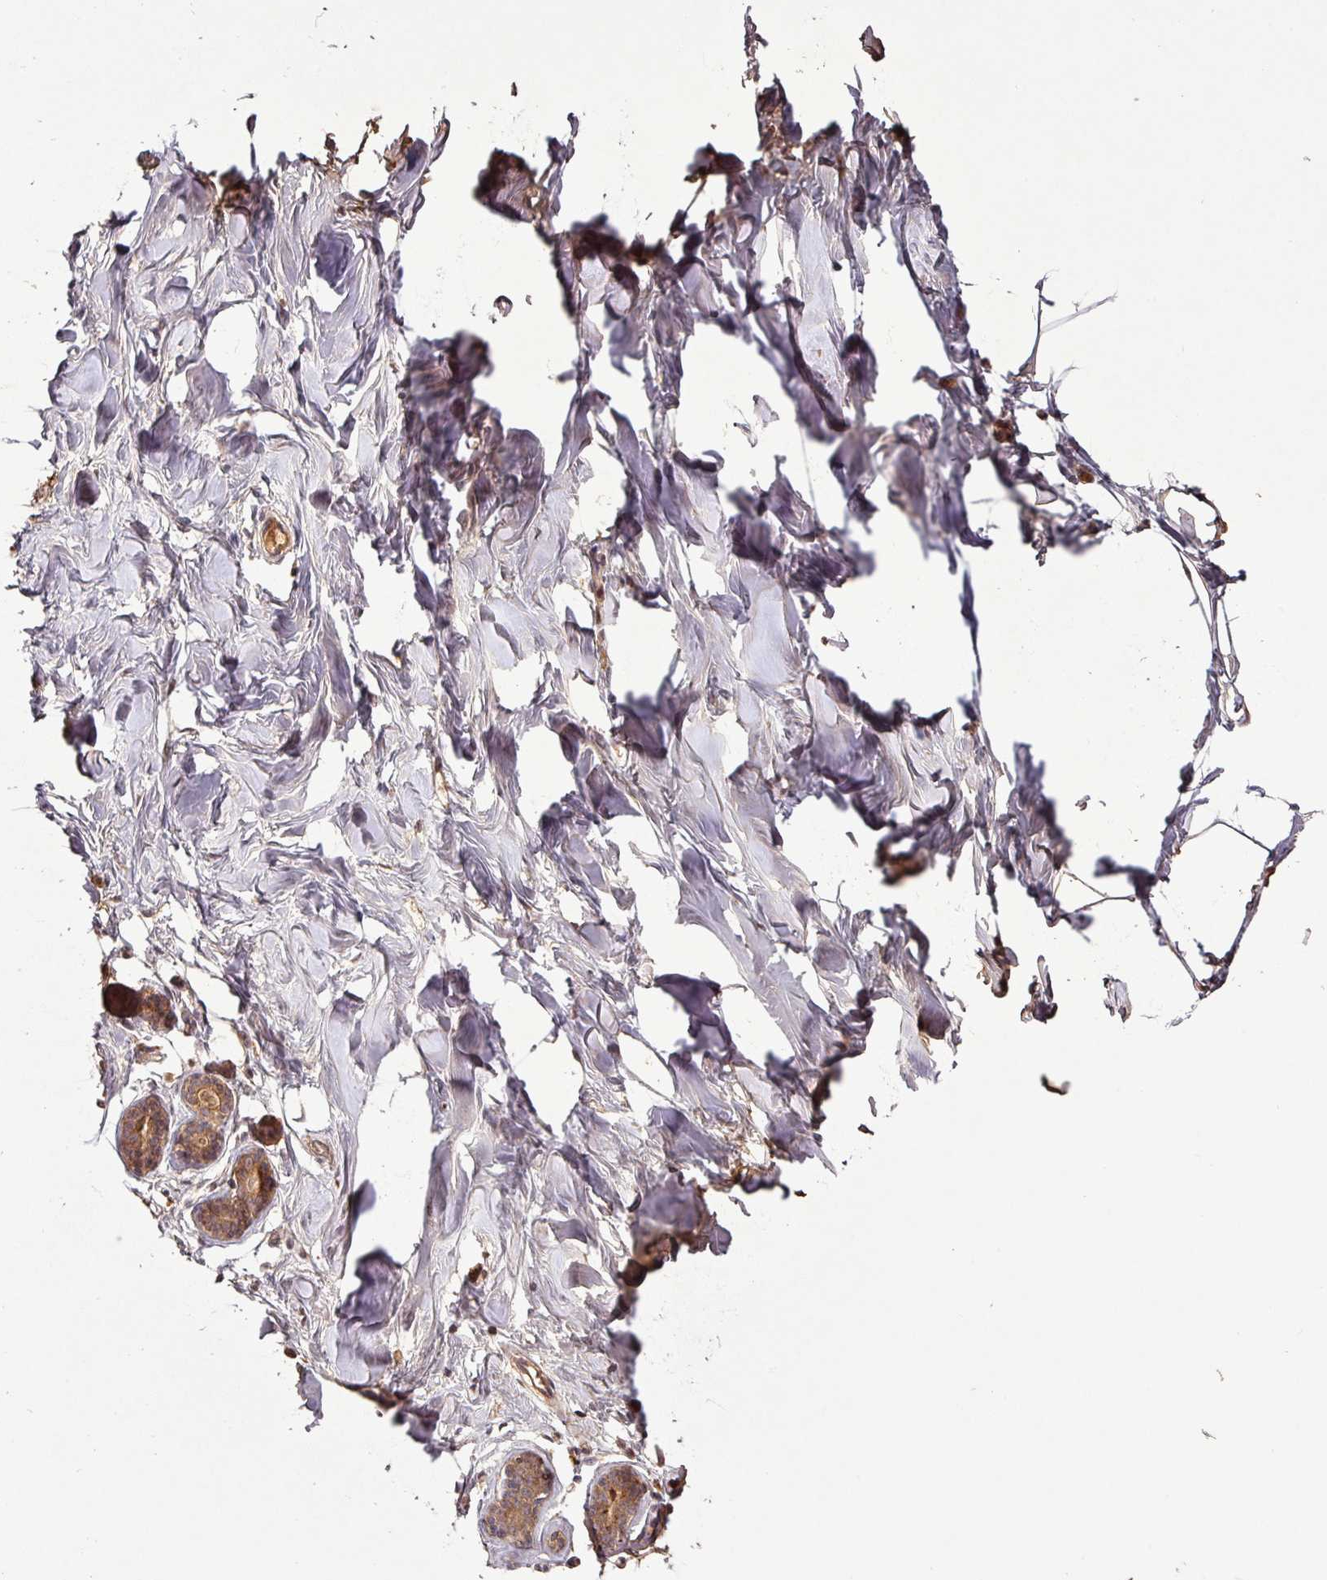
{"staining": {"intensity": "weak", "quantity": "25%-75%", "location": "cytoplasmic/membranous"}, "tissue": "breast", "cell_type": "Adipocytes", "image_type": "normal", "snomed": [{"axis": "morphology", "description": "Normal tissue, NOS"}, {"axis": "topography", "description": "Breast"}], "caption": "Immunohistochemistry (IHC) micrograph of normal human breast stained for a protein (brown), which demonstrates low levels of weak cytoplasmic/membranous expression in about 25%-75% of adipocytes.", "gene": "FAIM", "patient": {"sex": "female", "age": 23}}